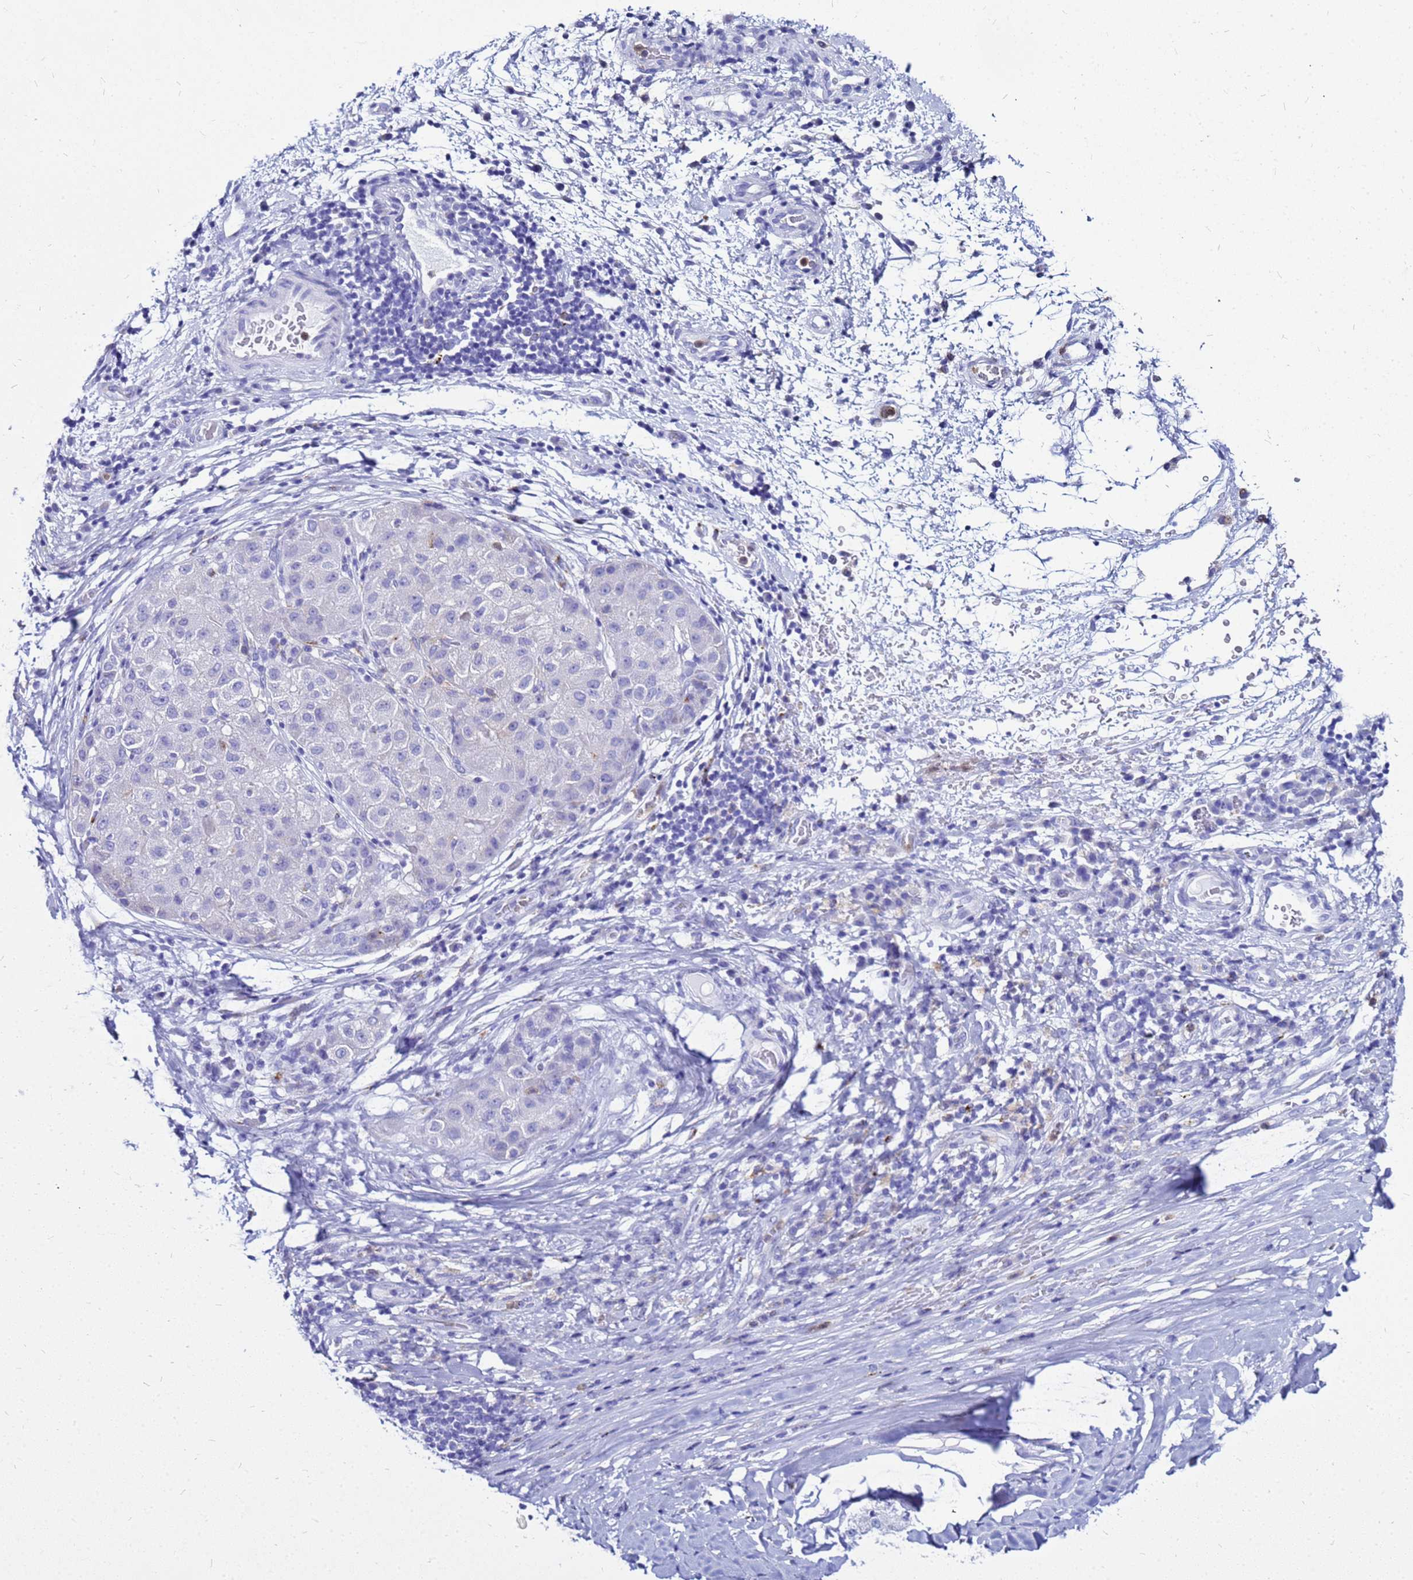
{"staining": {"intensity": "negative", "quantity": "none", "location": "none"}, "tissue": "liver cancer", "cell_type": "Tumor cells", "image_type": "cancer", "snomed": [{"axis": "morphology", "description": "Carcinoma, Hepatocellular, NOS"}, {"axis": "topography", "description": "Liver"}], "caption": "Micrograph shows no significant protein positivity in tumor cells of liver cancer (hepatocellular carcinoma).", "gene": "CSTA", "patient": {"sex": "male", "age": 80}}